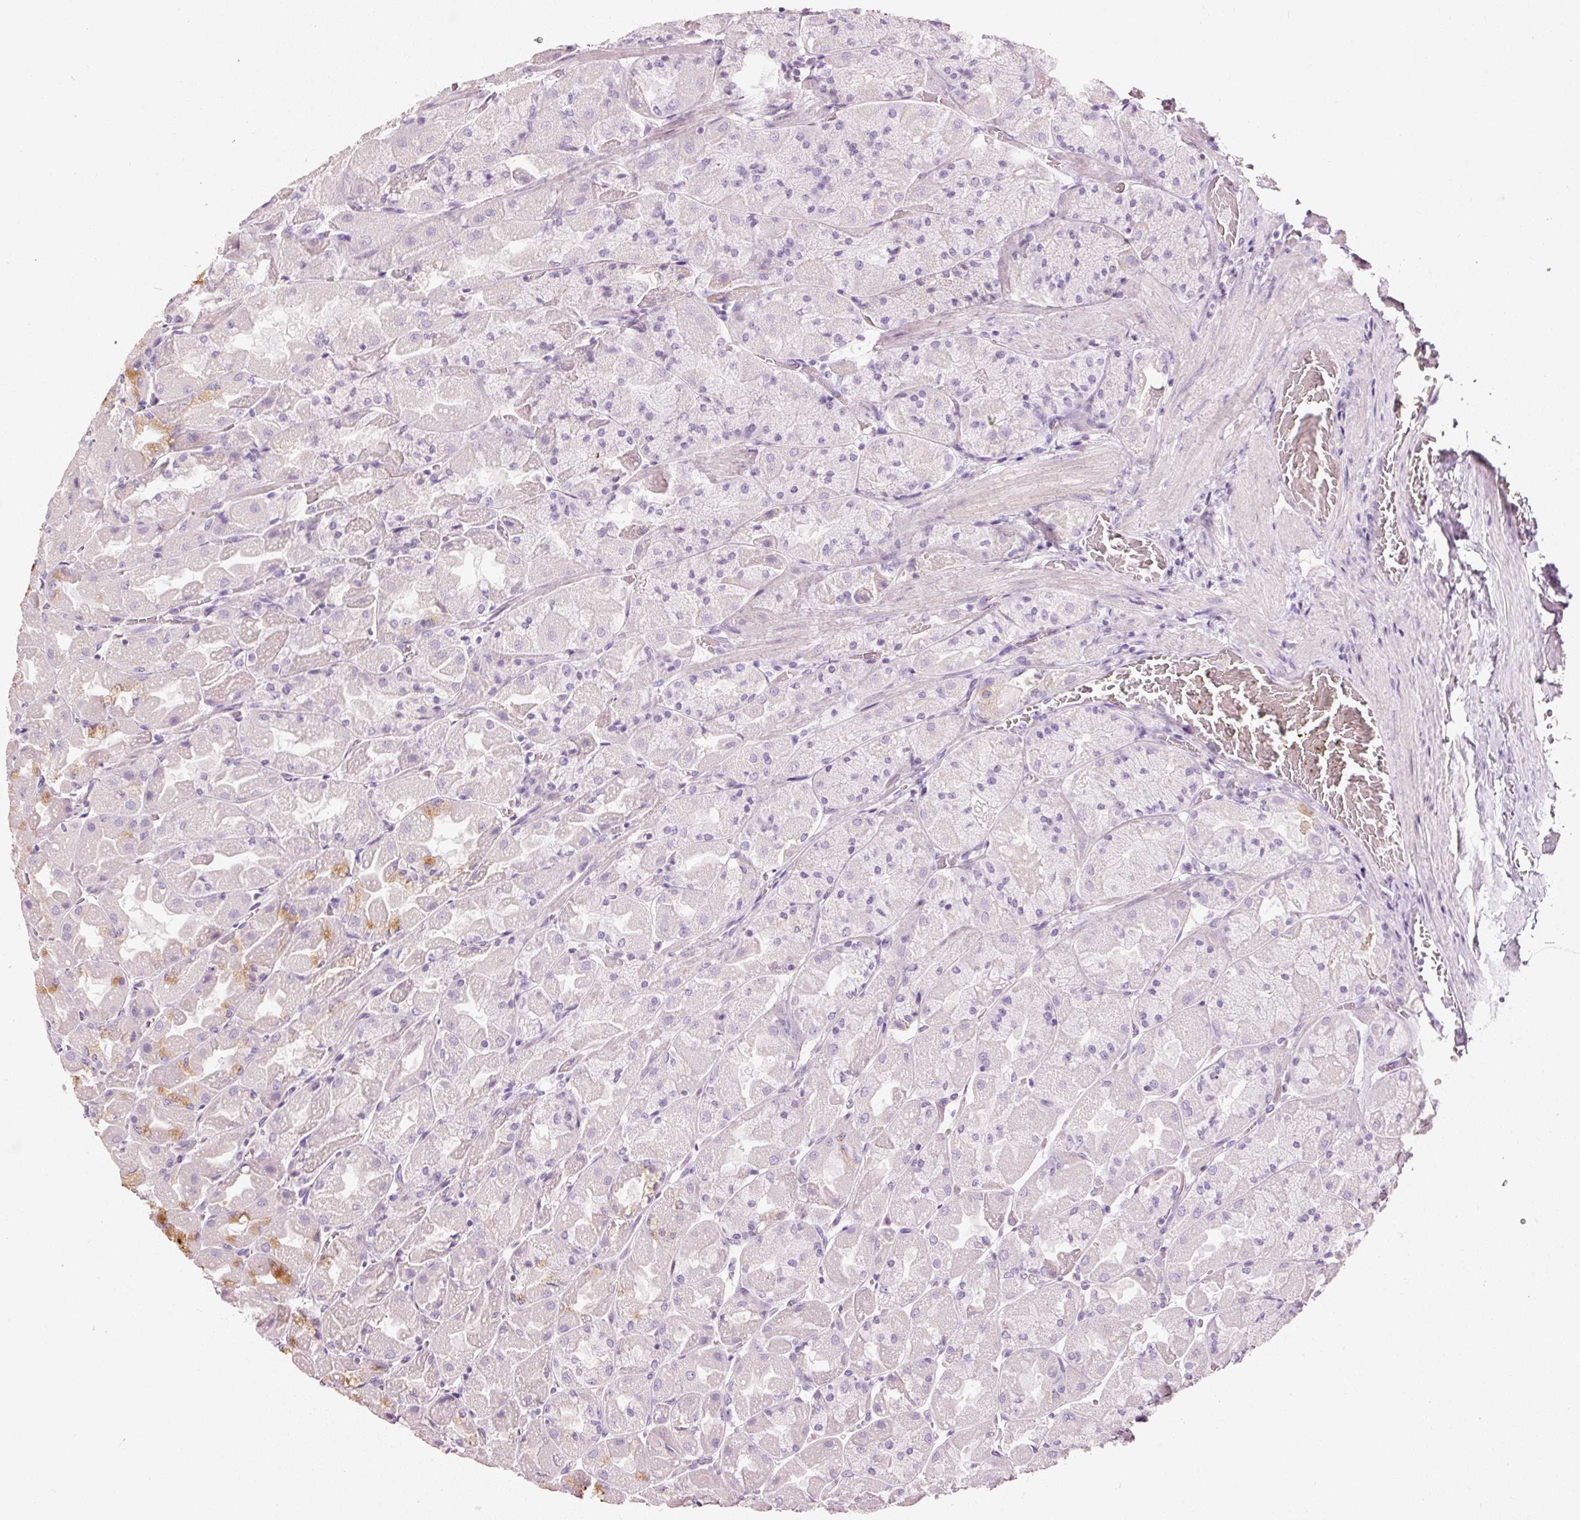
{"staining": {"intensity": "strong", "quantity": "<25%", "location": "cytoplasmic/membranous"}, "tissue": "stomach", "cell_type": "Glandular cells", "image_type": "normal", "snomed": [{"axis": "morphology", "description": "Normal tissue, NOS"}, {"axis": "topography", "description": "Stomach"}], "caption": "Protein staining exhibits strong cytoplasmic/membranous staining in approximately <25% of glandular cells in benign stomach. Using DAB (3,3'-diaminobenzidine) (brown) and hematoxylin (blue) stains, captured at high magnification using brightfield microscopy.", "gene": "MUC5AC", "patient": {"sex": "female", "age": 61}}